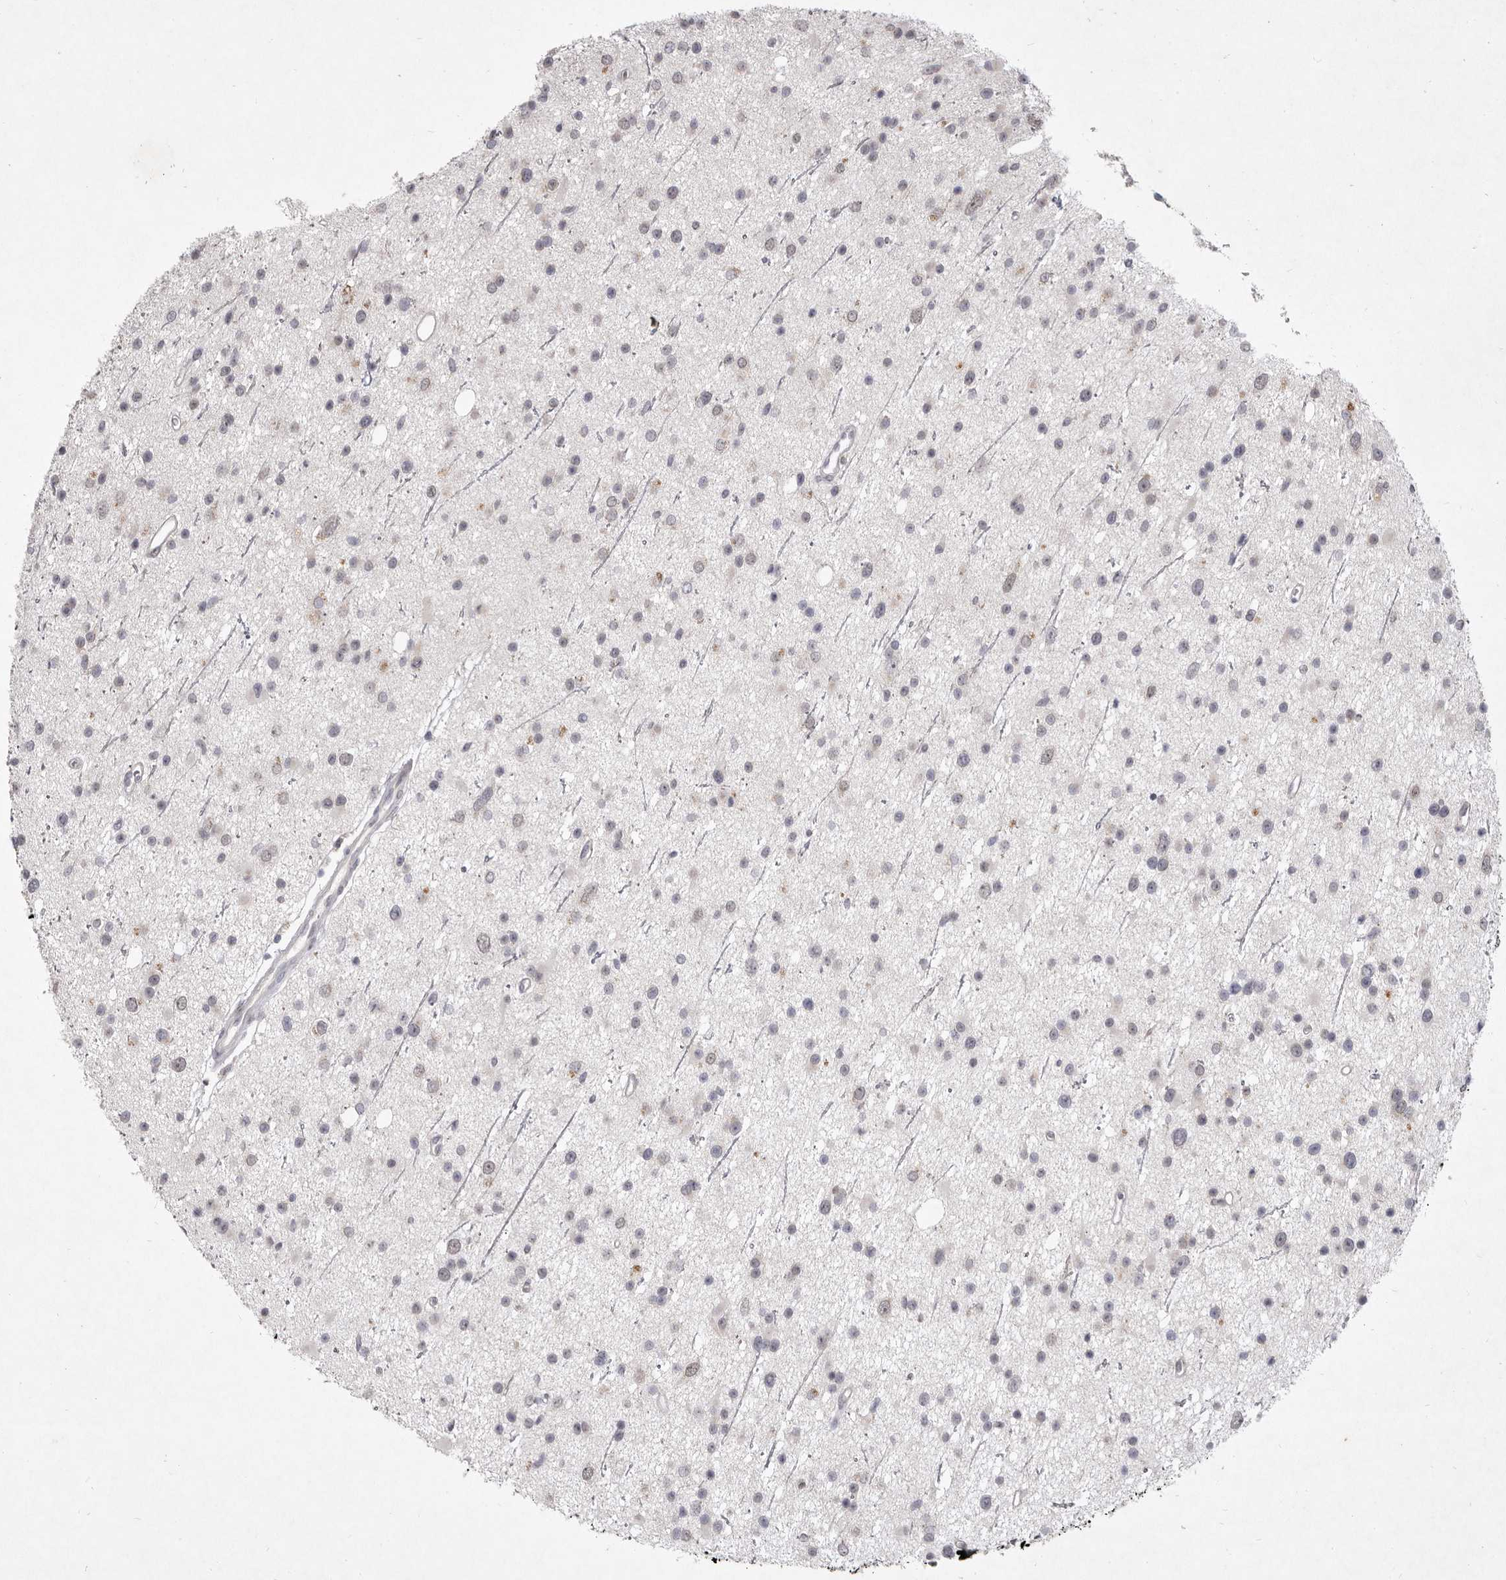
{"staining": {"intensity": "weak", "quantity": "<25%", "location": "nuclear"}, "tissue": "glioma", "cell_type": "Tumor cells", "image_type": "cancer", "snomed": [{"axis": "morphology", "description": "Glioma, malignant, Low grade"}, {"axis": "topography", "description": "Cerebral cortex"}], "caption": "An image of glioma stained for a protein demonstrates no brown staining in tumor cells. Brightfield microscopy of immunohistochemistry (IHC) stained with DAB (brown) and hematoxylin (blue), captured at high magnification.", "gene": "P2RX6", "patient": {"sex": "female", "age": 39}}